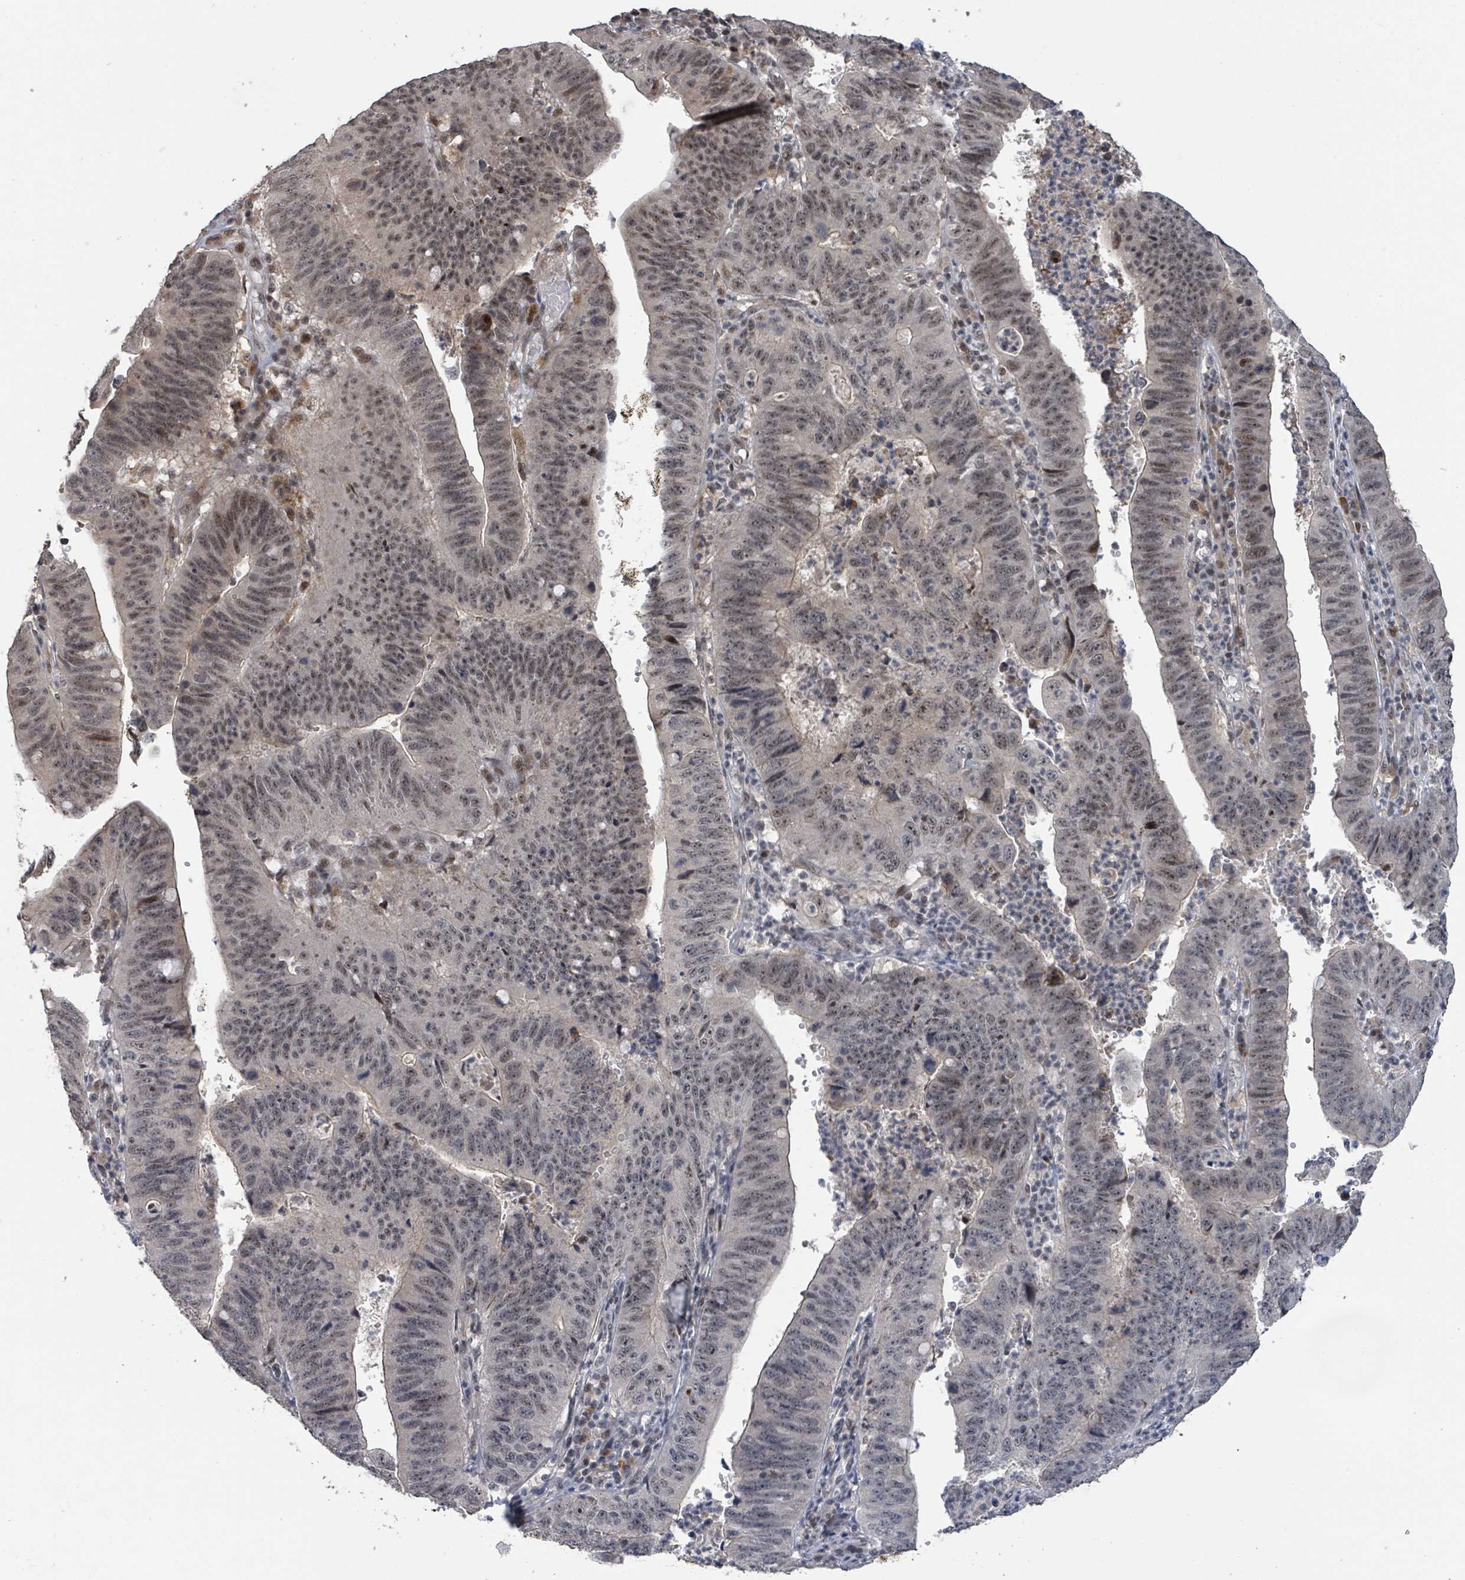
{"staining": {"intensity": "moderate", "quantity": "<25%", "location": "nuclear"}, "tissue": "stomach cancer", "cell_type": "Tumor cells", "image_type": "cancer", "snomed": [{"axis": "morphology", "description": "Adenocarcinoma, NOS"}, {"axis": "topography", "description": "Stomach"}], "caption": "A high-resolution image shows immunohistochemistry staining of stomach cancer, which reveals moderate nuclear expression in about <25% of tumor cells.", "gene": "ZBTB14", "patient": {"sex": "male", "age": 59}}